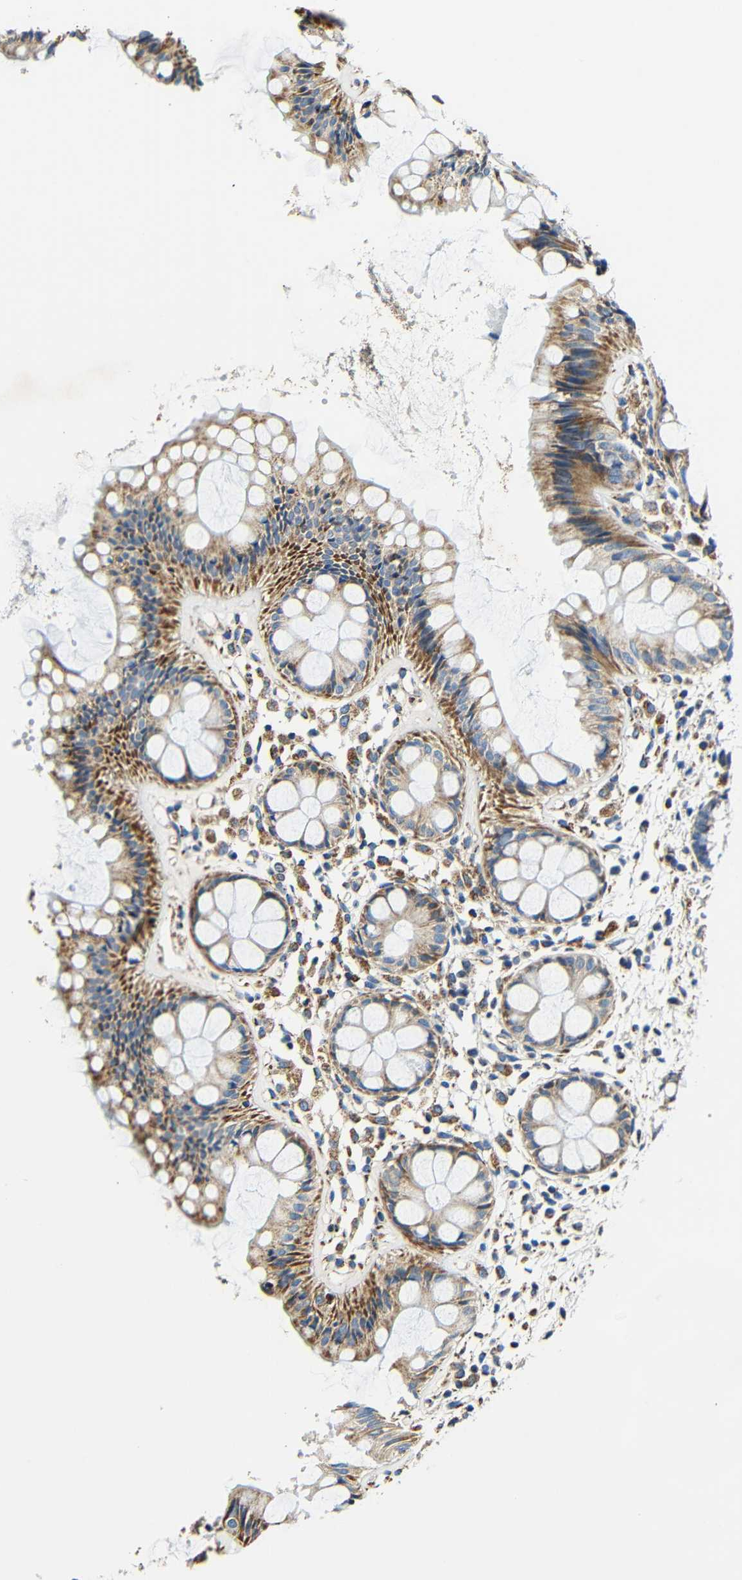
{"staining": {"intensity": "moderate", "quantity": ">75%", "location": "cytoplasmic/membranous"}, "tissue": "rectum", "cell_type": "Glandular cells", "image_type": "normal", "snomed": [{"axis": "morphology", "description": "Normal tissue, NOS"}, {"axis": "topography", "description": "Rectum"}], "caption": "An immunohistochemistry (IHC) histopathology image of normal tissue is shown. Protein staining in brown labels moderate cytoplasmic/membranous positivity in rectum within glandular cells.", "gene": "GALNT18", "patient": {"sex": "female", "age": 66}}